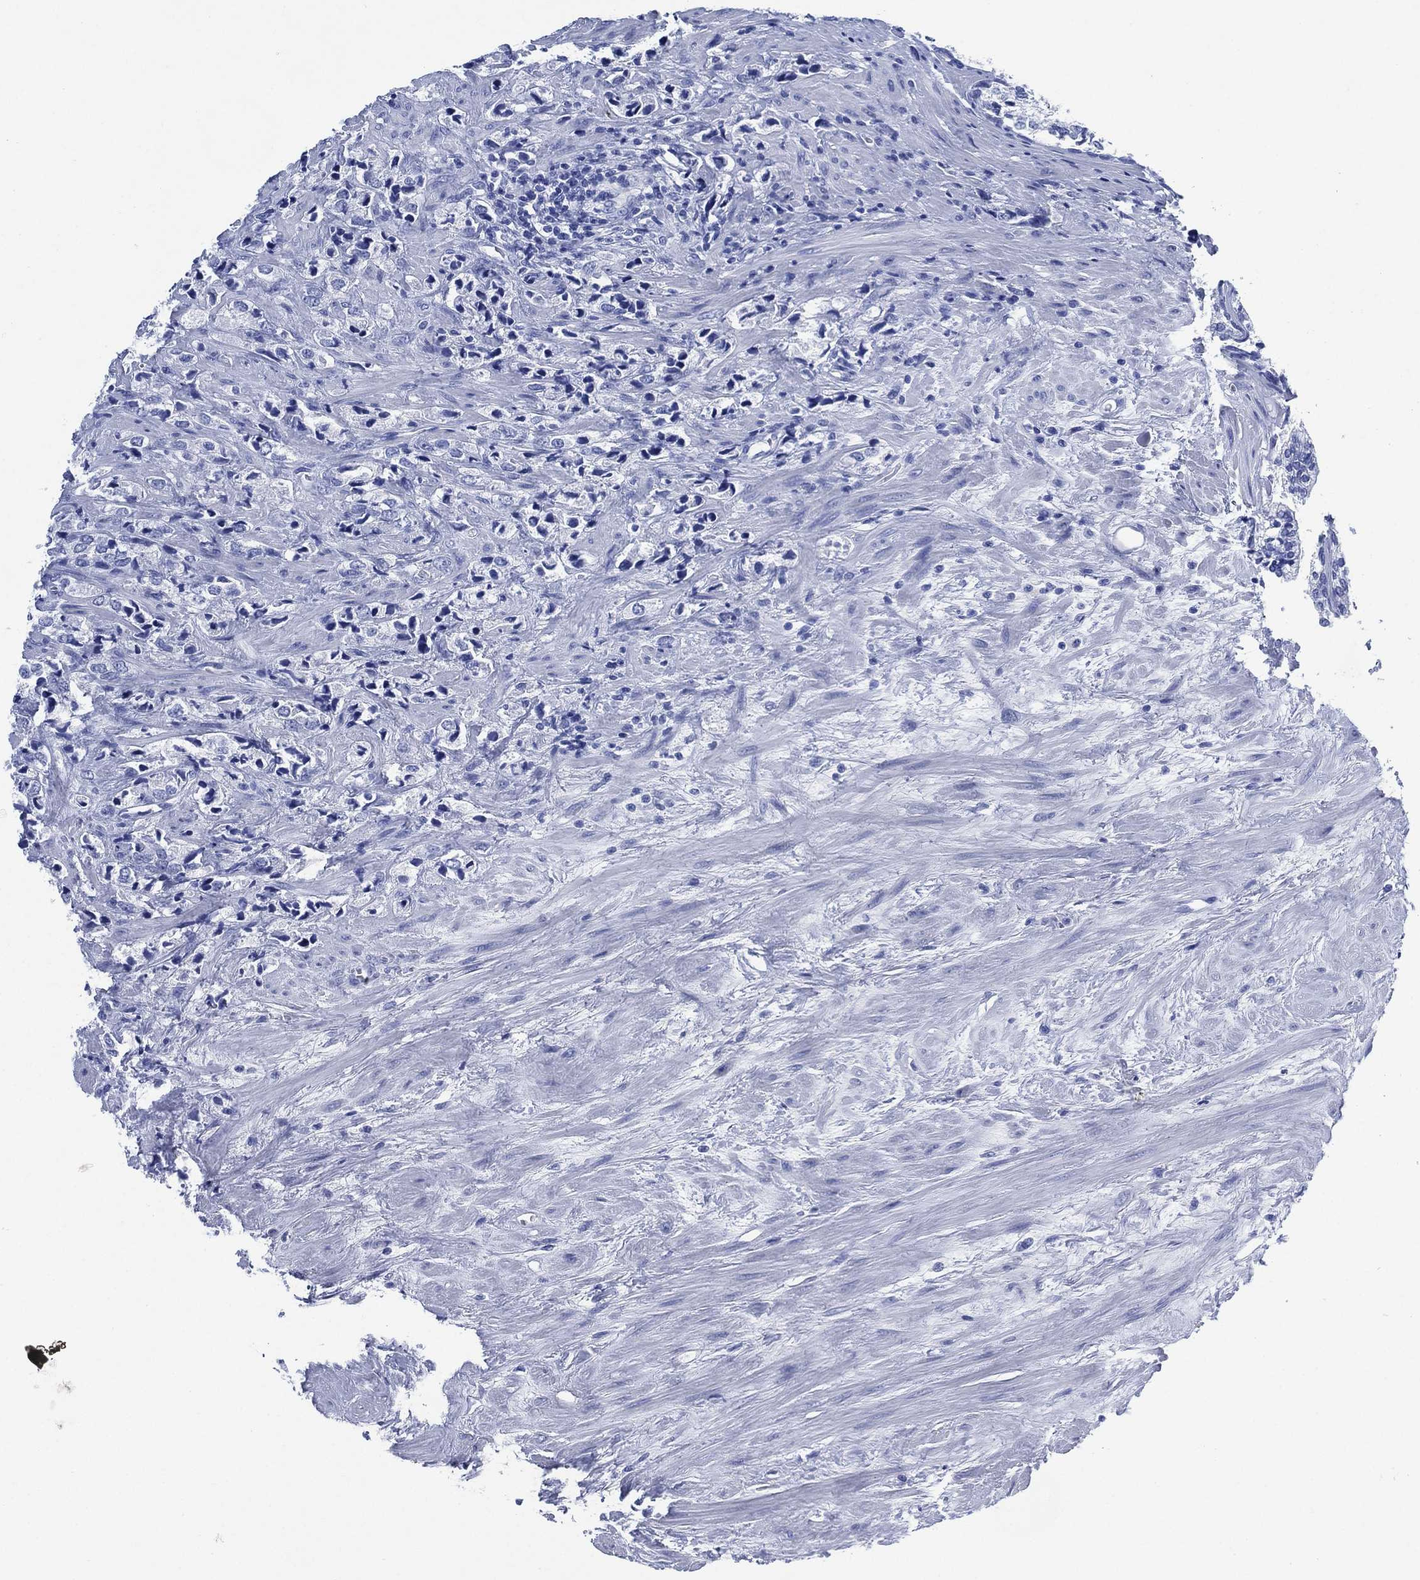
{"staining": {"intensity": "negative", "quantity": "none", "location": "none"}, "tissue": "prostate cancer", "cell_type": "Tumor cells", "image_type": "cancer", "snomed": [{"axis": "morphology", "description": "Adenocarcinoma, NOS"}, {"axis": "topography", "description": "Prostate and seminal vesicle, NOS"}], "caption": "High magnification brightfield microscopy of prostate cancer stained with DAB (brown) and counterstained with hematoxylin (blue): tumor cells show no significant positivity.", "gene": "SIGLECL1", "patient": {"sex": "male", "age": 63}}